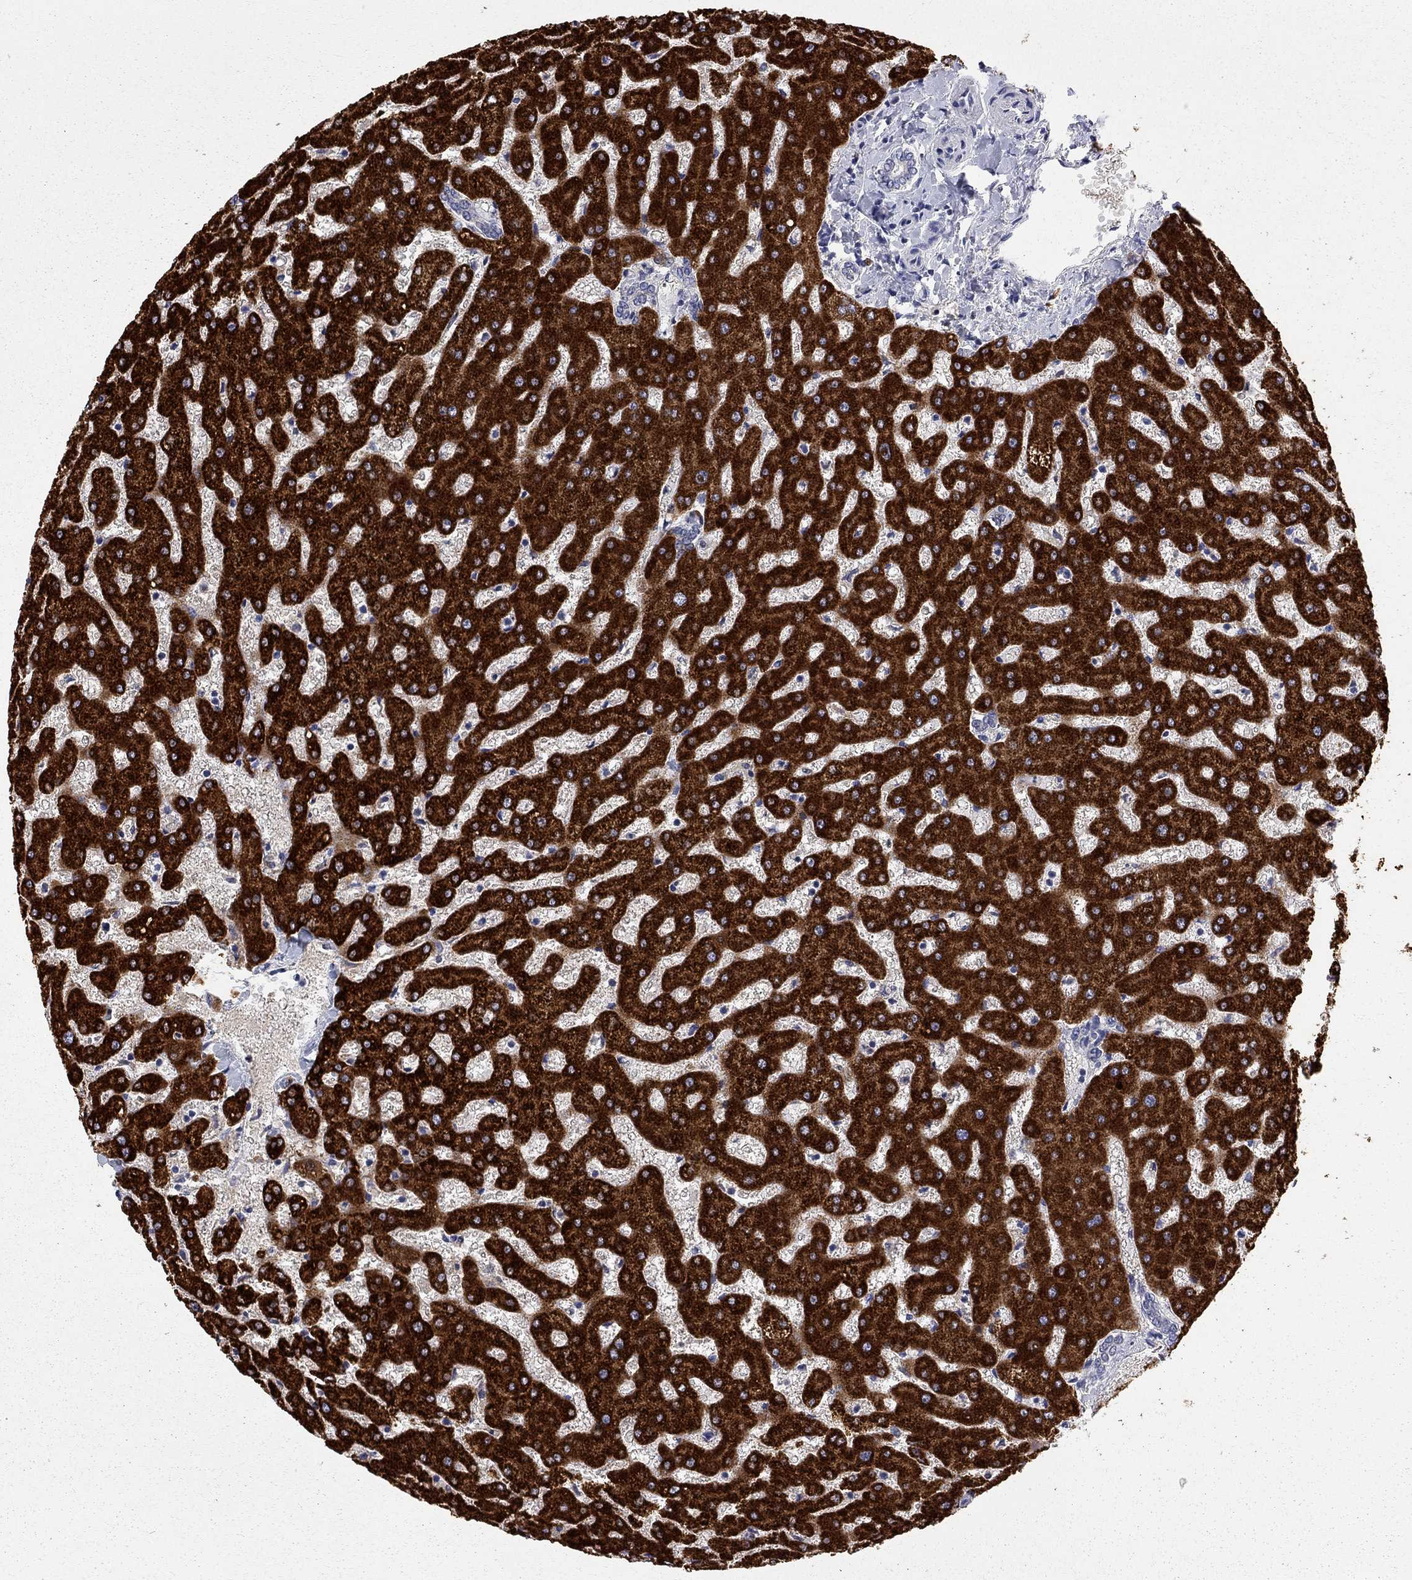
{"staining": {"intensity": "negative", "quantity": "none", "location": "none"}, "tissue": "liver", "cell_type": "Cholangiocytes", "image_type": "normal", "snomed": [{"axis": "morphology", "description": "Normal tissue, NOS"}, {"axis": "topography", "description": "Liver"}], "caption": "Immunohistochemistry (IHC) of unremarkable human liver displays no staining in cholangiocytes.", "gene": "ACSL1", "patient": {"sex": "female", "age": 50}}